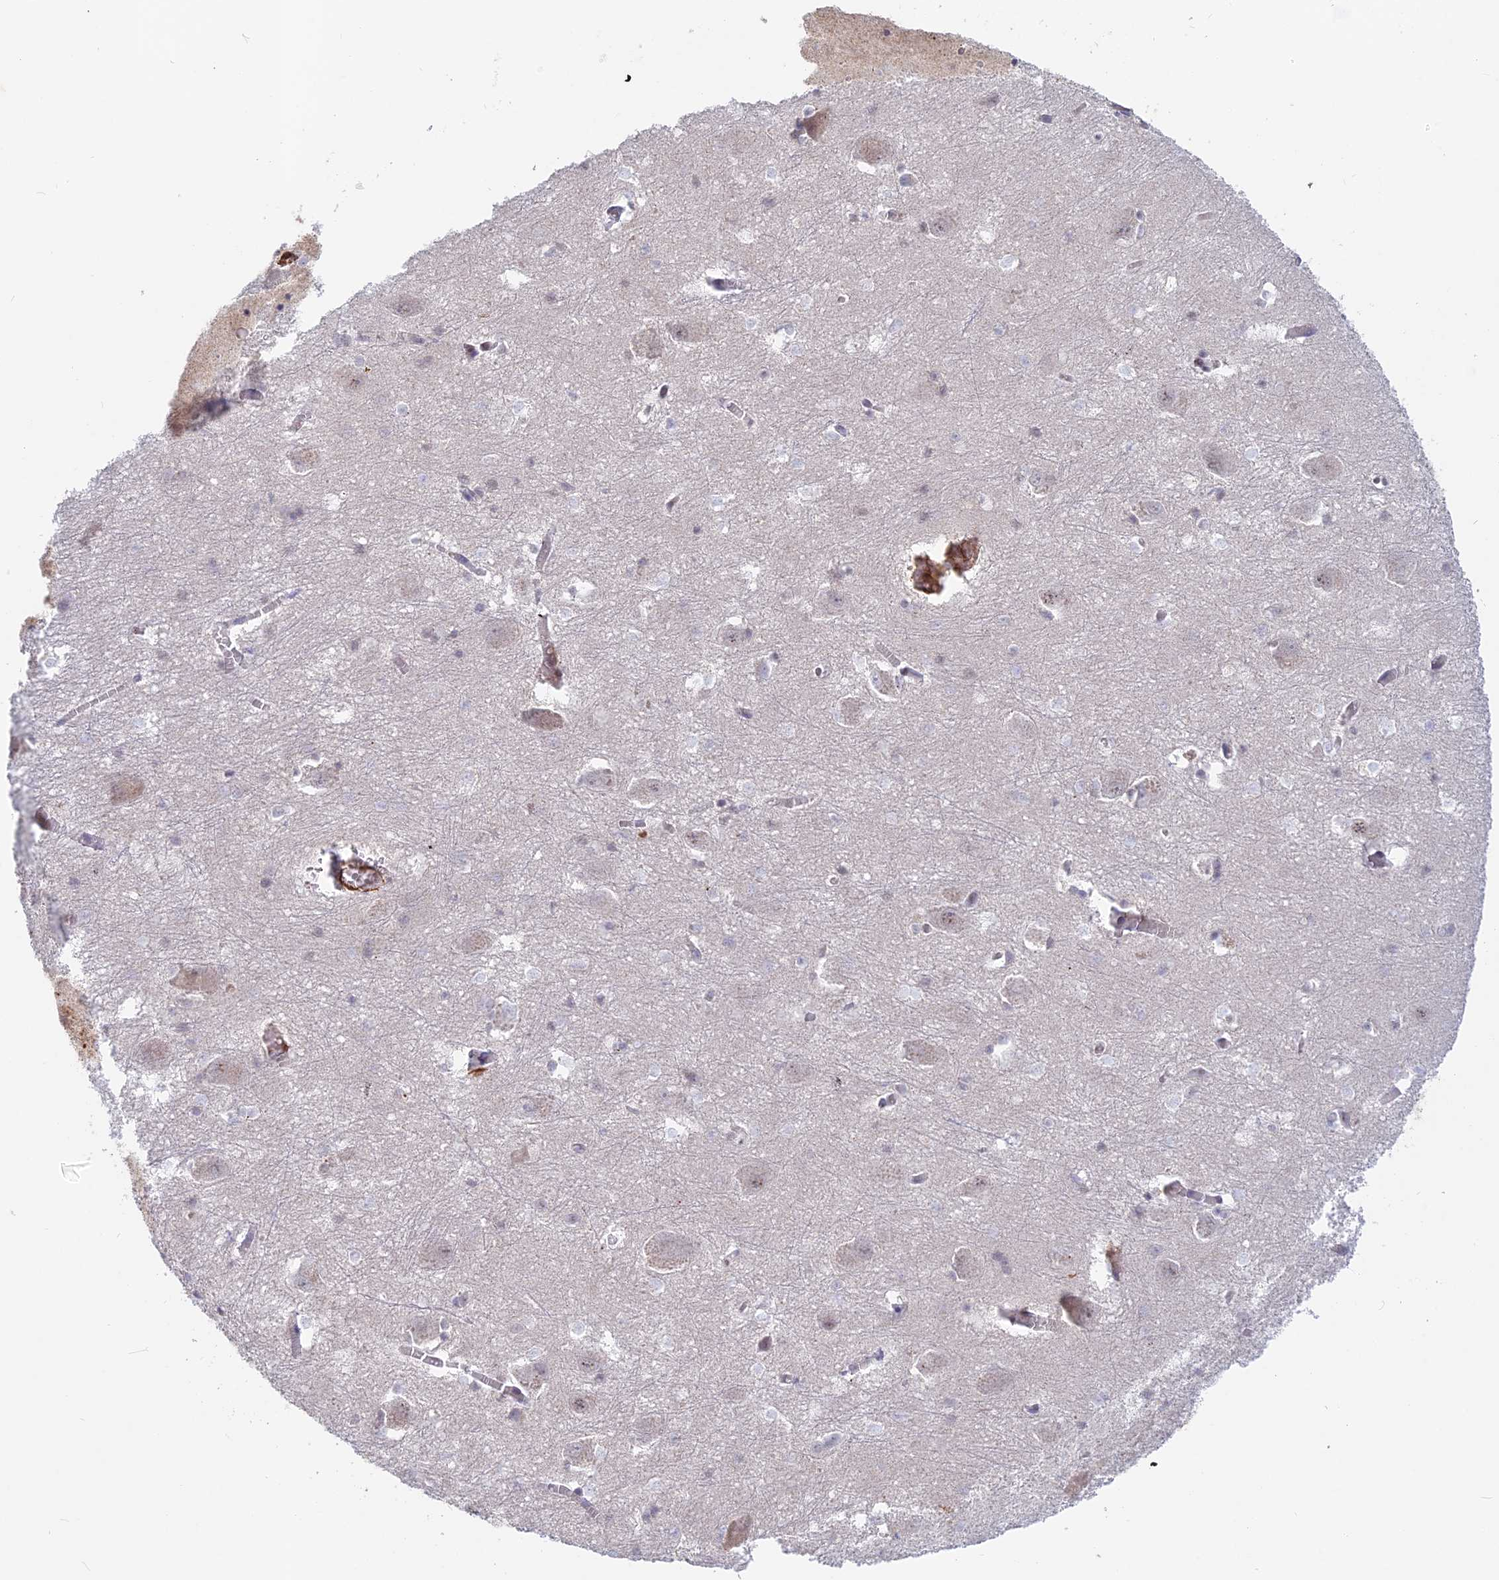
{"staining": {"intensity": "weak", "quantity": "<25%", "location": "cytoplasmic/membranous"}, "tissue": "caudate", "cell_type": "Glial cells", "image_type": "normal", "snomed": [{"axis": "morphology", "description": "Normal tissue, NOS"}, {"axis": "topography", "description": "Lateral ventricle wall"}], "caption": "IHC histopathology image of normal caudate: human caudate stained with DAB shows no significant protein staining in glial cells. The staining is performed using DAB (3,3'-diaminobenzidine) brown chromogen with nuclei counter-stained in using hematoxylin.", "gene": "CCDC154", "patient": {"sex": "male", "age": 37}}